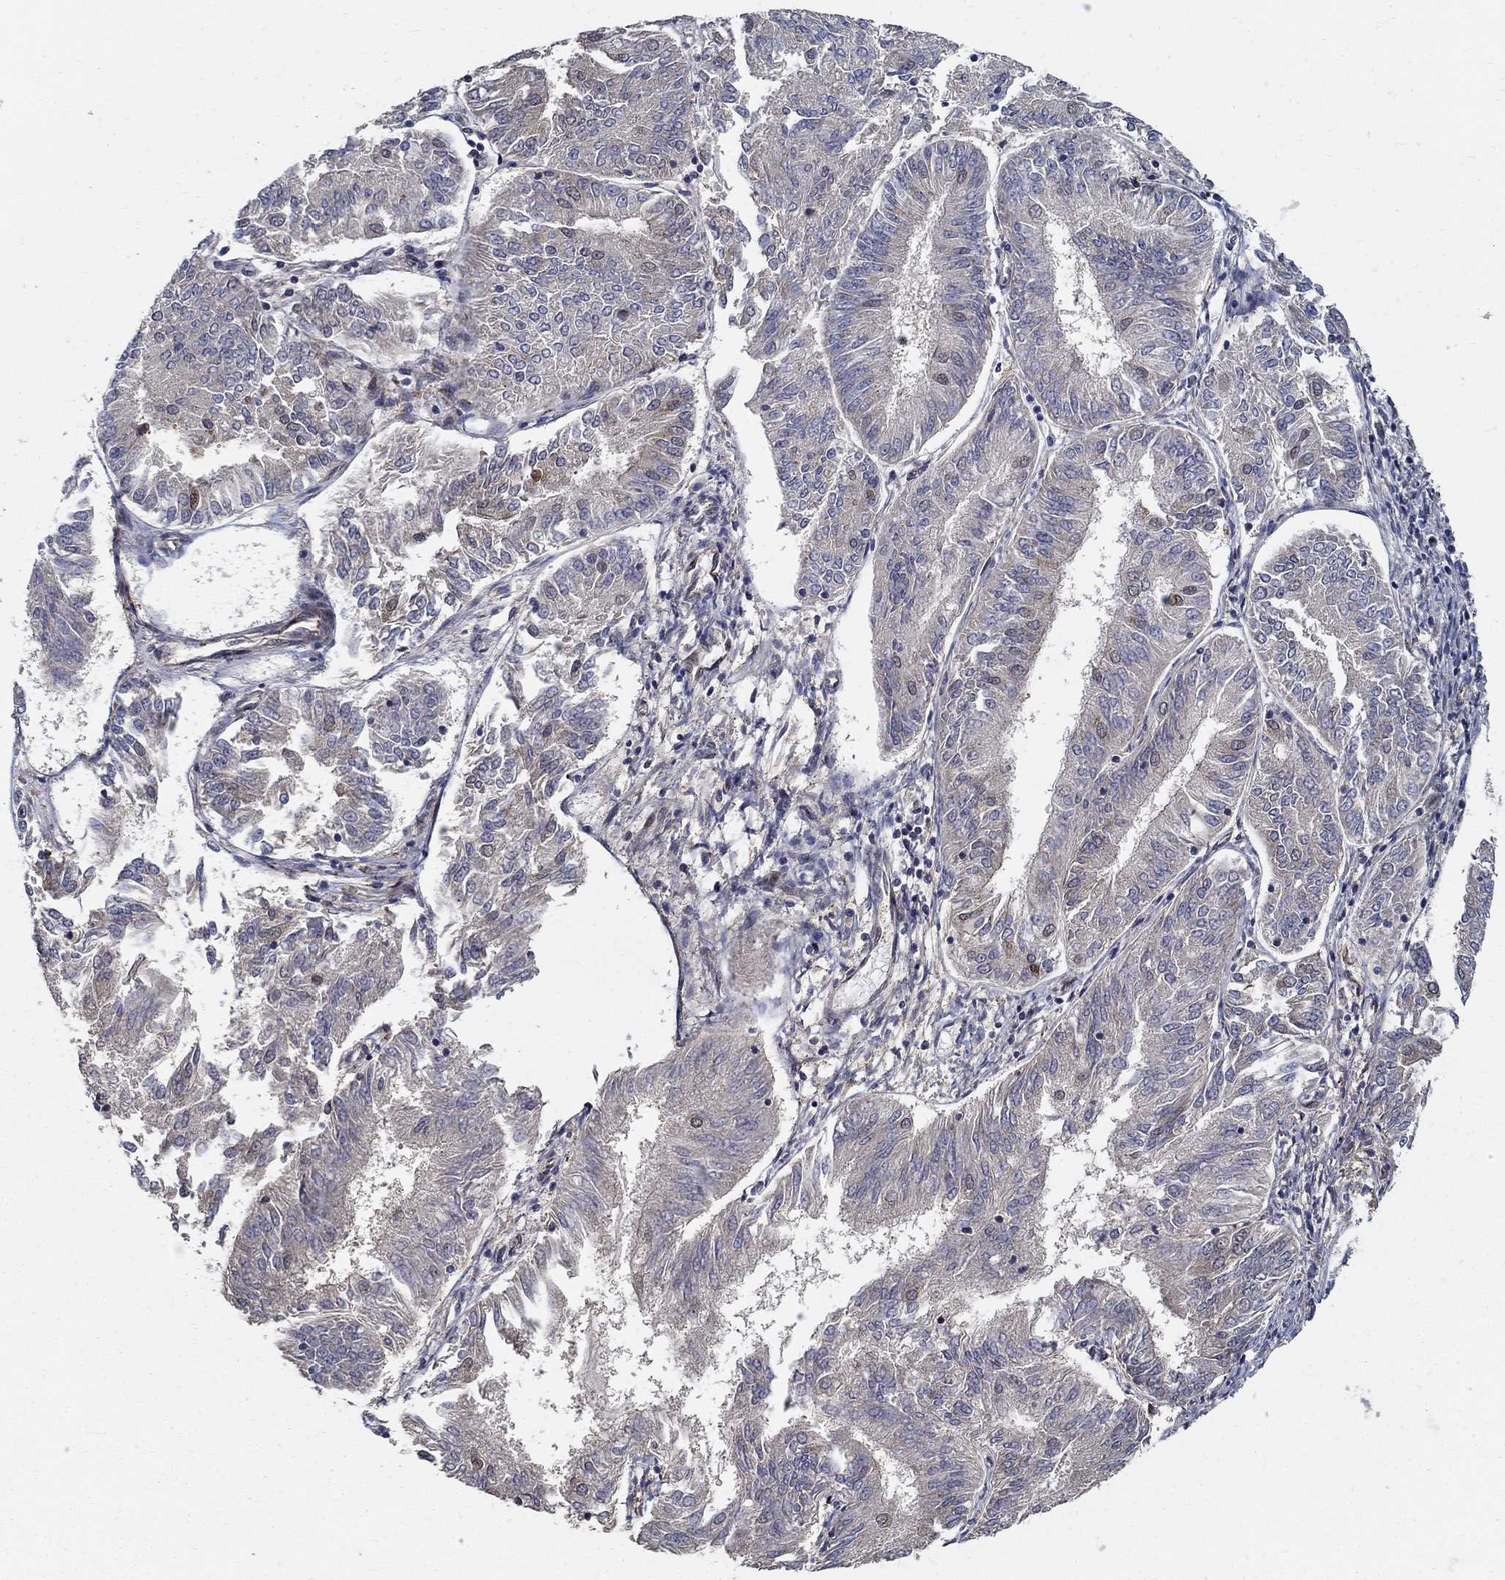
{"staining": {"intensity": "negative", "quantity": "none", "location": "none"}, "tissue": "endometrial cancer", "cell_type": "Tumor cells", "image_type": "cancer", "snomed": [{"axis": "morphology", "description": "Adenocarcinoma, NOS"}, {"axis": "topography", "description": "Endometrium"}], "caption": "Tumor cells are negative for brown protein staining in endometrial cancer.", "gene": "ZNF594", "patient": {"sex": "female", "age": 58}}